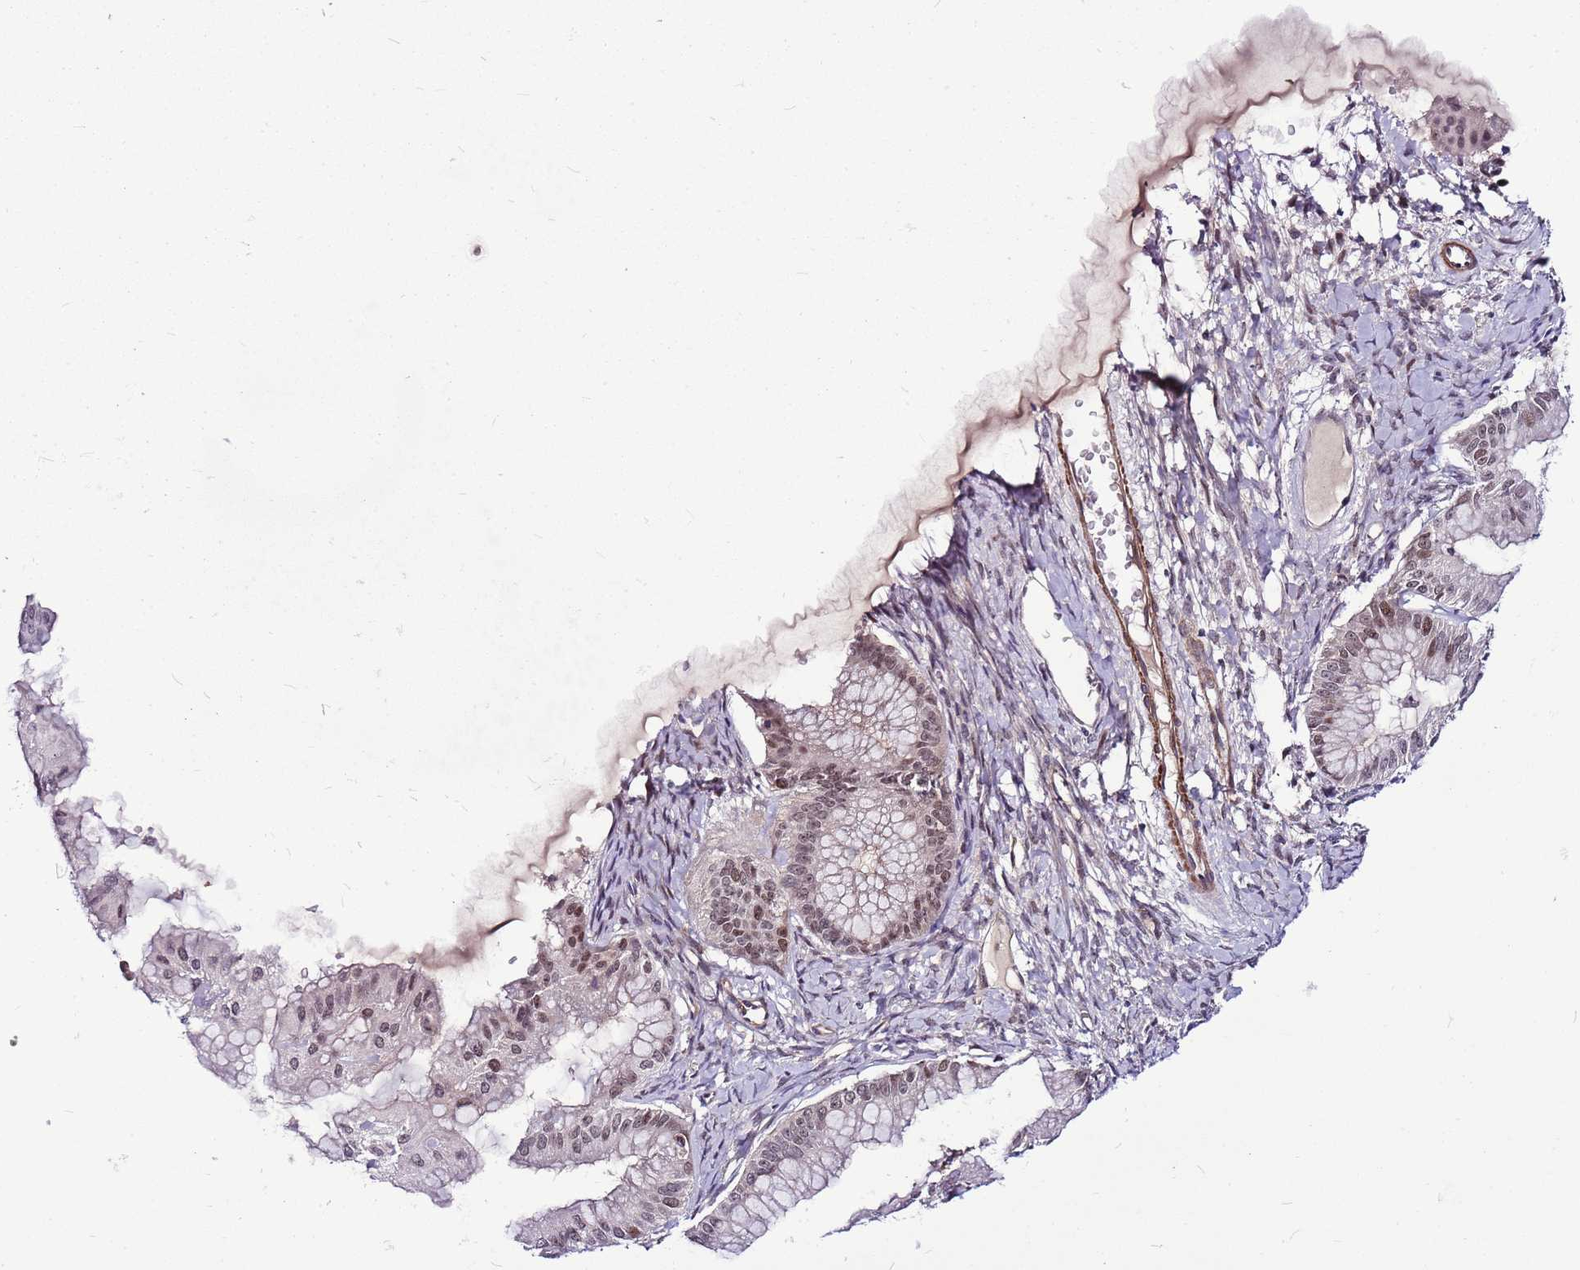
{"staining": {"intensity": "weak", "quantity": "25%-75%", "location": "nuclear"}, "tissue": "ovarian cancer", "cell_type": "Tumor cells", "image_type": "cancer", "snomed": [{"axis": "morphology", "description": "Cystadenocarcinoma, mucinous, NOS"}, {"axis": "topography", "description": "Ovary"}], "caption": "Human ovarian mucinous cystadenocarcinoma stained with a brown dye displays weak nuclear positive positivity in approximately 25%-75% of tumor cells.", "gene": "POLE3", "patient": {"sex": "female", "age": 61}}